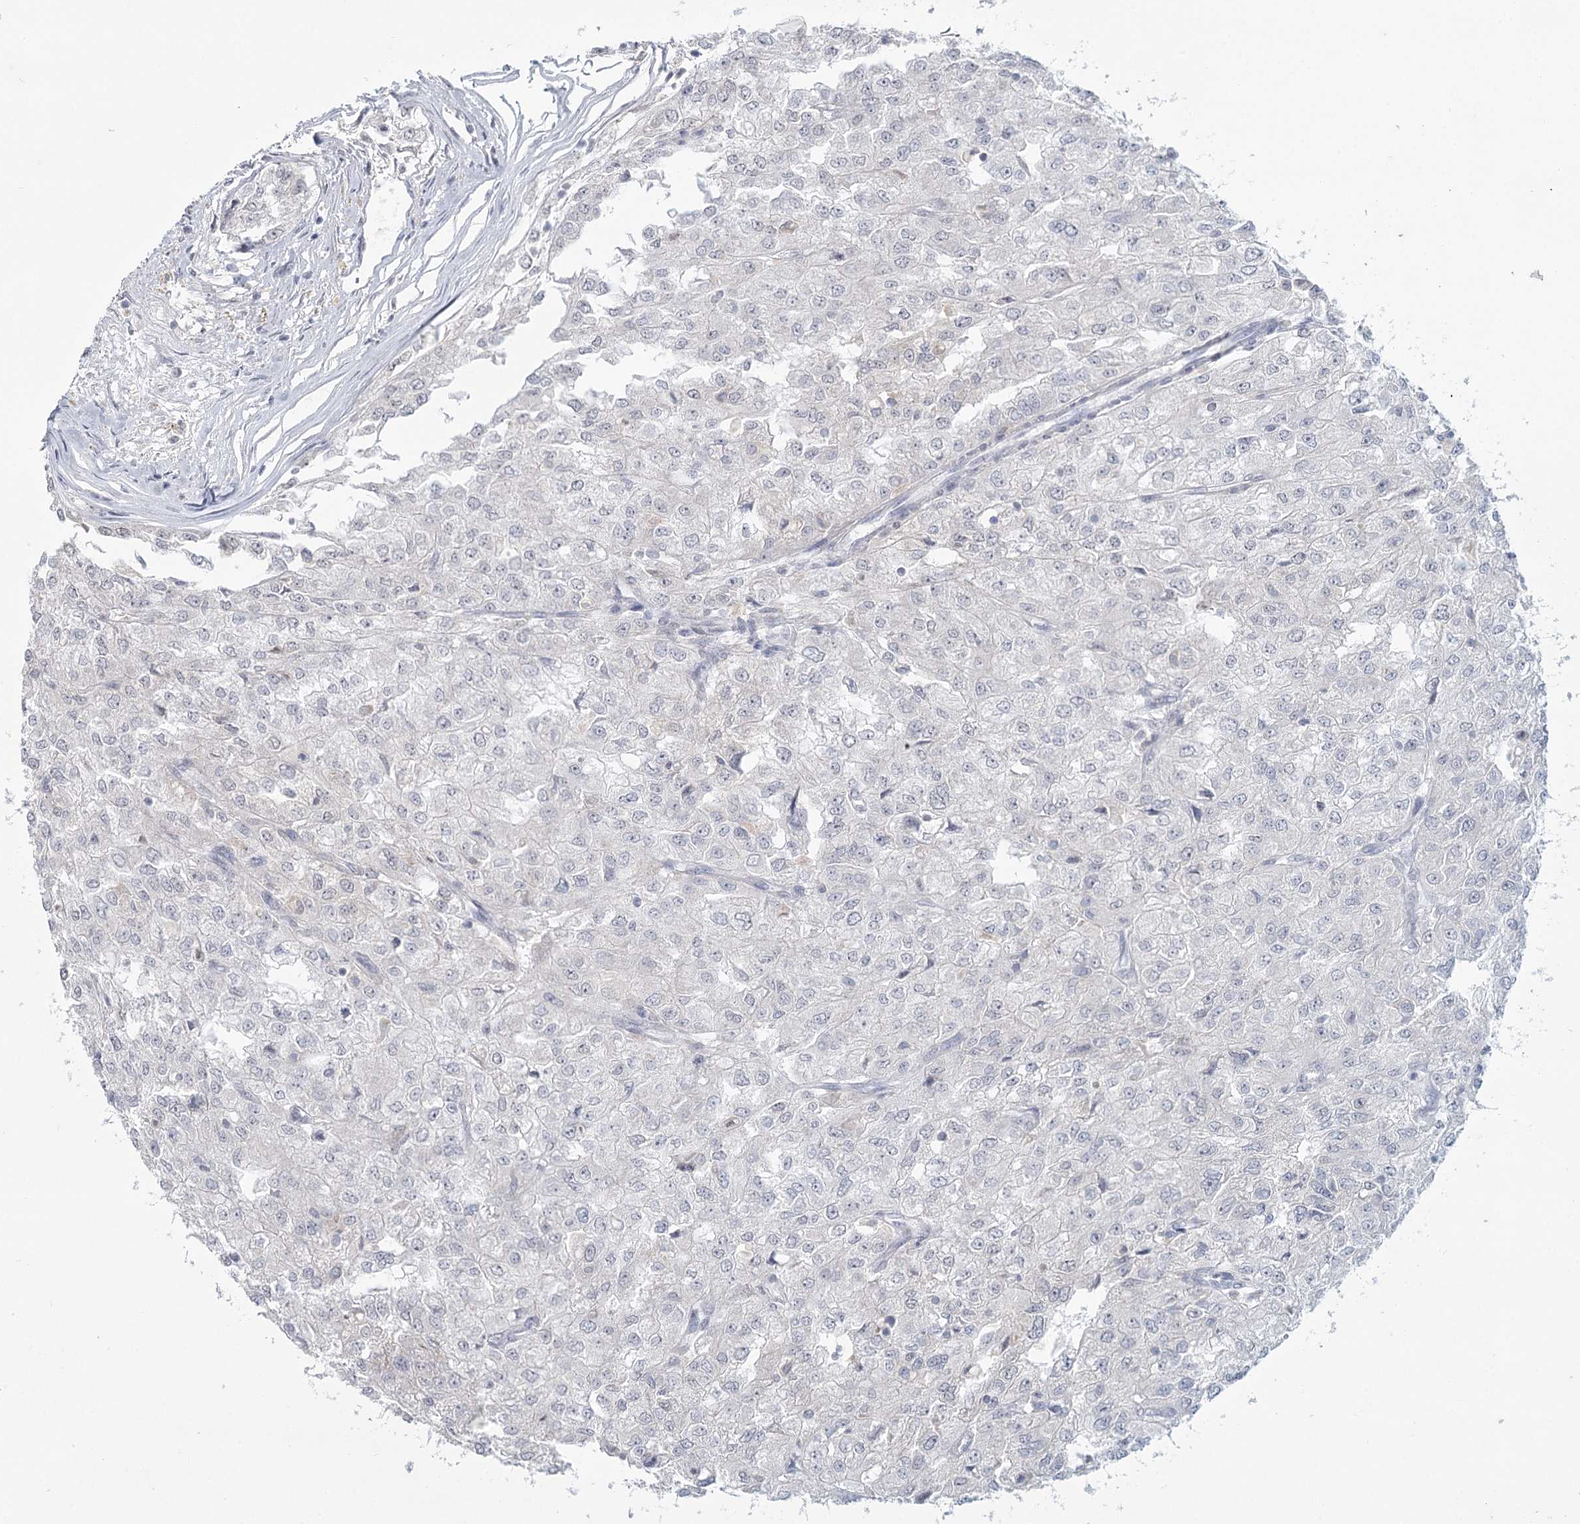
{"staining": {"intensity": "negative", "quantity": "none", "location": "none"}, "tissue": "renal cancer", "cell_type": "Tumor cells", "image_type": "cancer", "snomed": [{"axis": "morphology", "description": "Adenocarcinoma, NOS"}, {"axis": "topography", "description": "Kidney"}], "caption": "The micrograph displays no staining of tumor cells in renal cancer.", "gene": "TMEM70", "patient": {"sex": "female", "age": 54}}